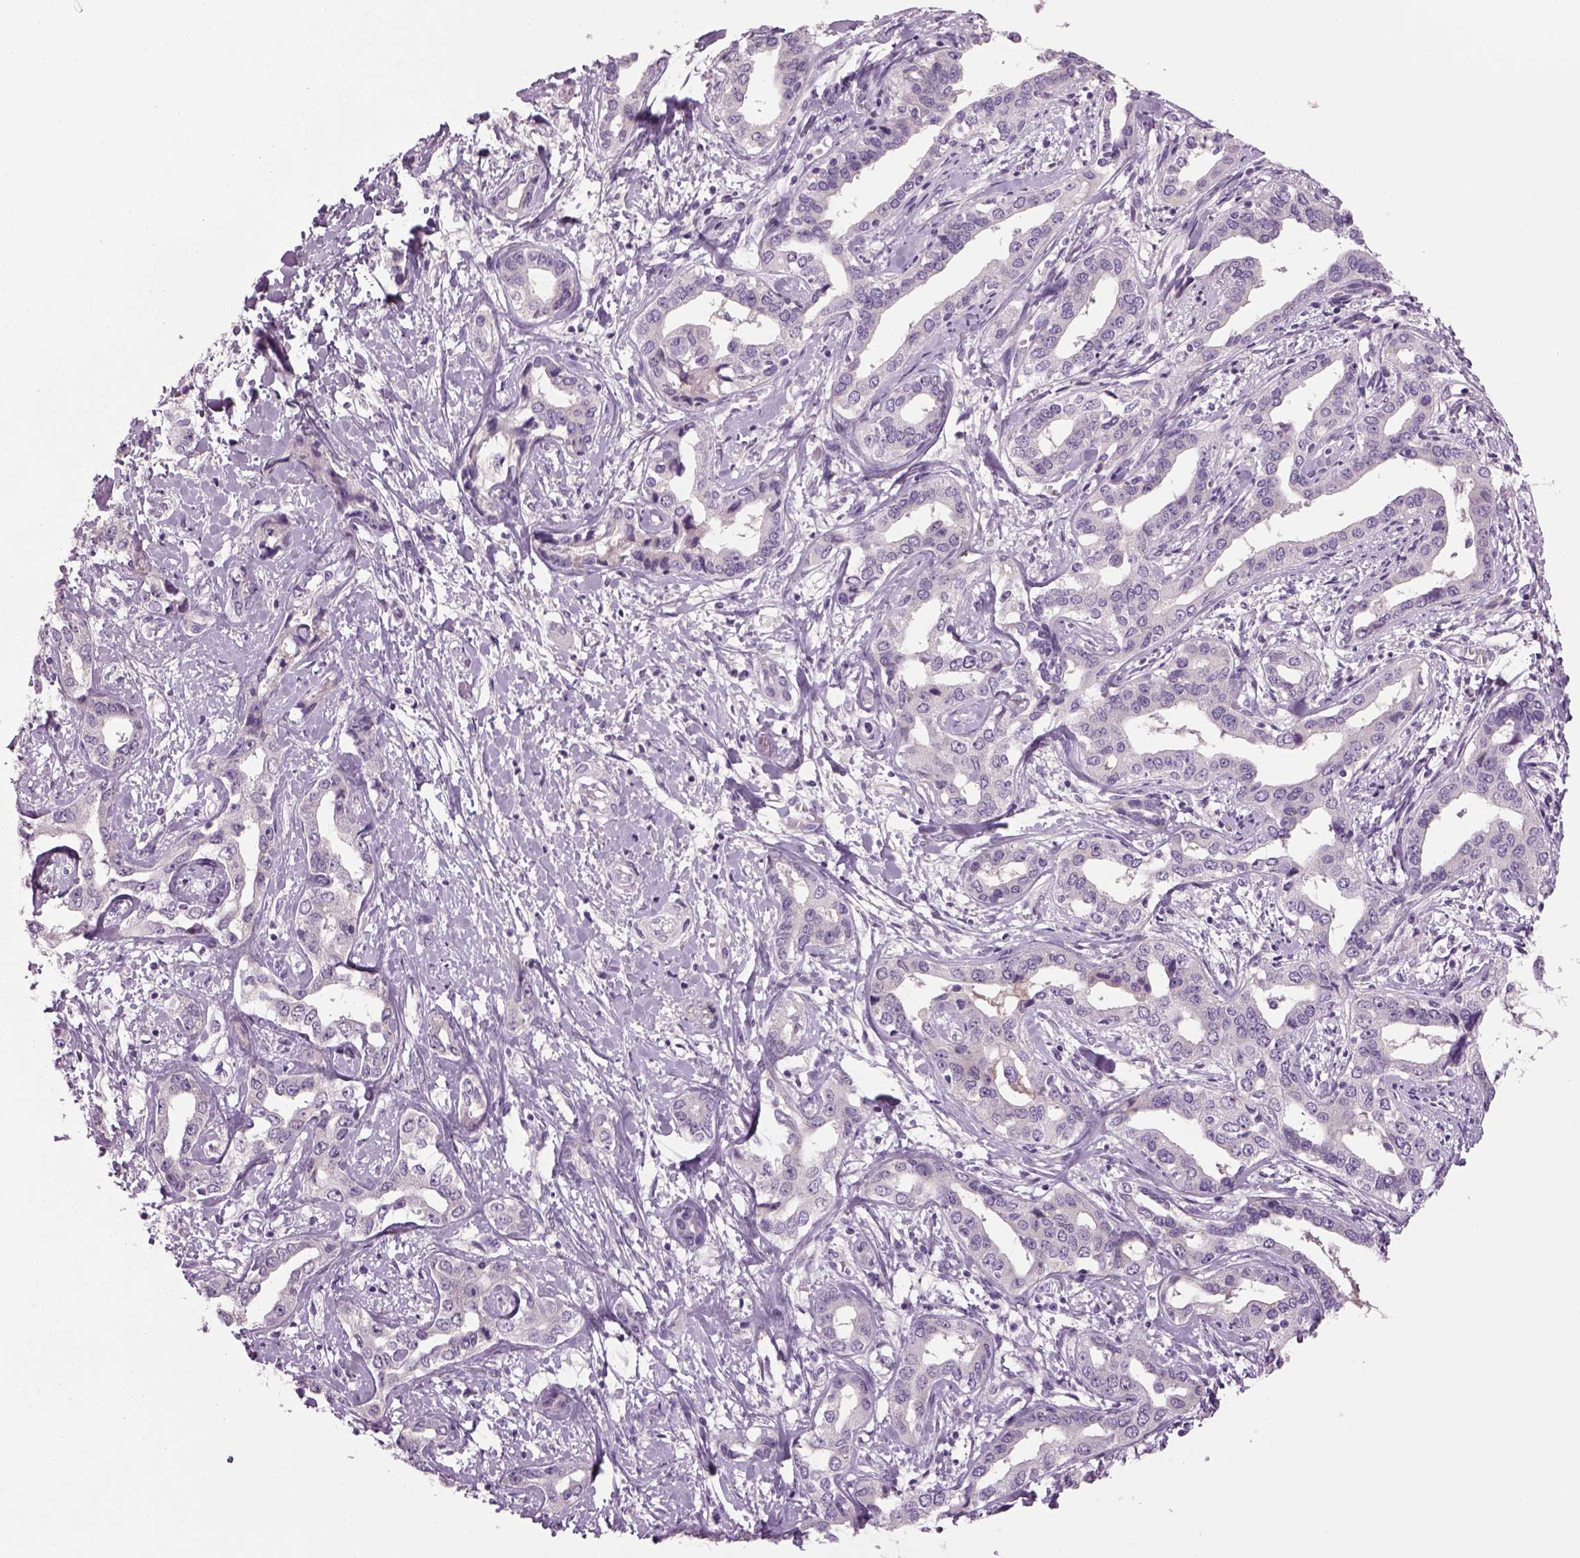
{"staining": {"intensity": "negative", "quantity": "none", "location": "none"}, "tissue": "liver cancer", "cell_type": "Tumor cells", "image_type": "cancer", "snomed": [{"axis": "morphology", "description": "Cholangiocarcinoma"}, {"axis": "topography", "description": "Liver"}], "caption": "Photomicrograph shows no protein expression in tumor cells of liver cholangiocarcinoma tissue.", "gene": "MDH1B", "patient": {"sex": "male", "age": 59}}